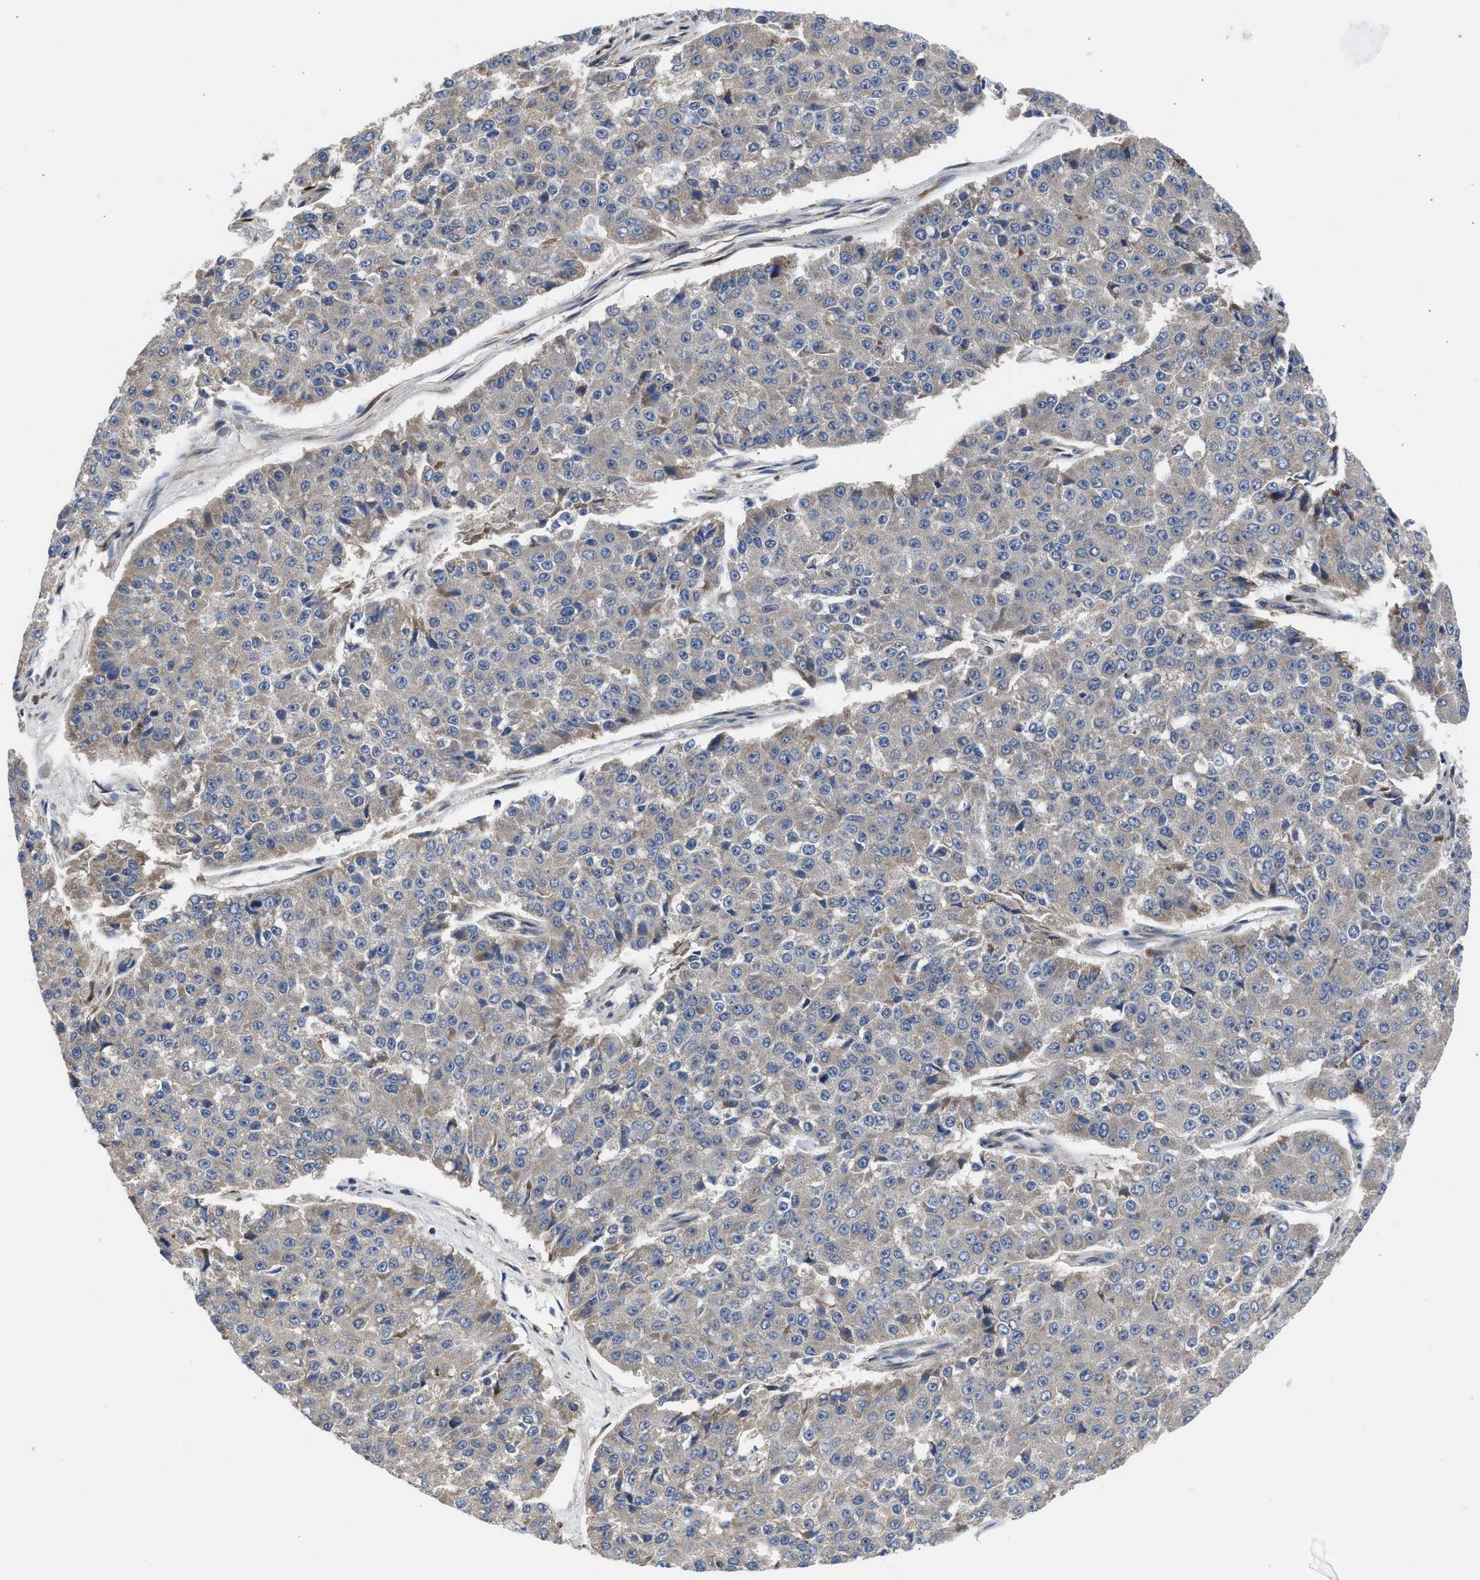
{"staining": {"intensity": "weak", "quantity": "25%-75%", "location": "cytoplasmic/membranous"}, "tissue": "pancreatic cancer", "cell_type": "Tumor cells", "image_type": "cancer", "snomed": [{"axis": "morphology", "description": "Adenocarcinoma, NOS"}, {"axis": "topography", "description": "Pancreas"}], "caption": "Immunohistochemical staining of human pancreatic cancer (adenocarcinoma) shows weak cytoplasmic/membranous protein expression in about 25%-75% of tumor cells.", "gene": "POLG2", "patient": {"sex": "male", "age": 50}}